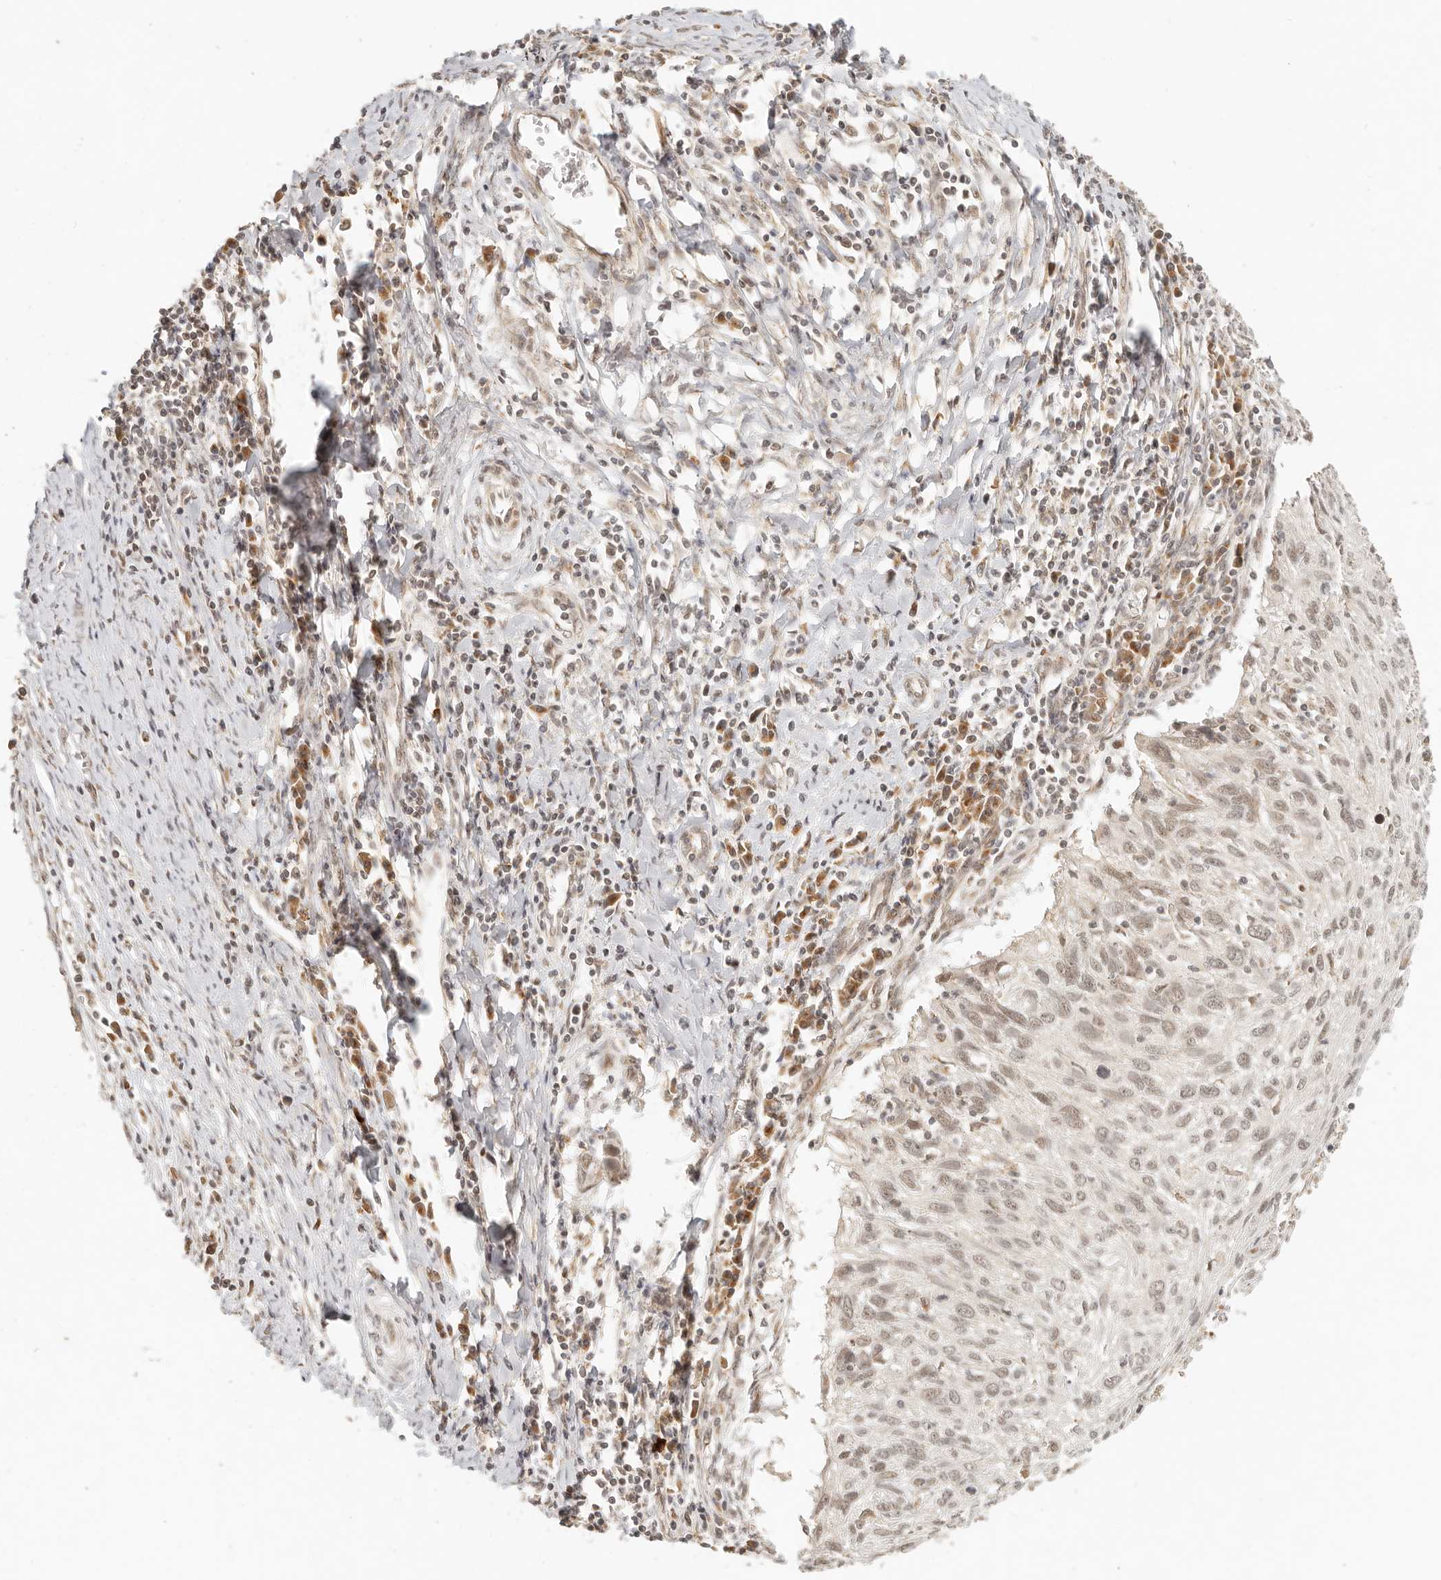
{"staining": {"intensity": "weak", "quantity": ">75%", "location": "nuclear"}, "tissue": "cervical cancer", "cell_type": "Tumor cells", "image_type": "cancer", "snomed": [{"axis": "morphology", "description": "Squamous cell carcinoma, NOS"}, {"axis": "topography", "description": "Cervix"}], "caption": "Human cervical cancer (squamous cell carcinoma) stained for a protein (brown) demonstrates weak nuclear positive expression in approximately >75% of tumor cells.", "gene": "INTS11", "patient": {"sex": "female", "age": 51}}